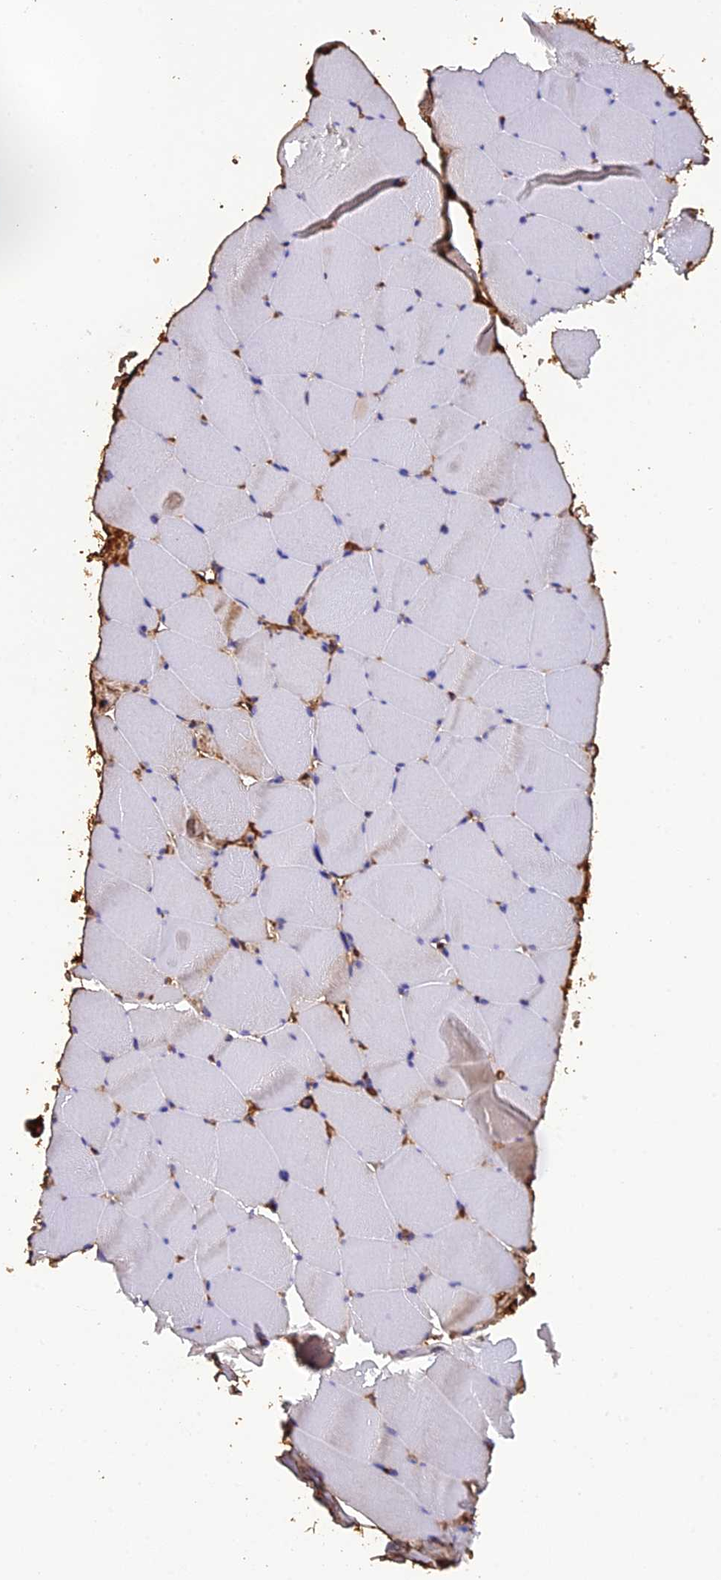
{"staining": {"intensity": "negative", "quantity": "none", "location": "none"}, "tissue": "skeletal muscle", "cell_type": "Myocytes", "image_type": "normal", "snomed": [{"axis": "morphology", "description": "Normal tissue, NOS"}, {"axis": "topography", "description": "Skeletal muscle"}], "caption": "Protein analysis of benign skeletal muscle demonstrates no significant staining in myocytes.", "gene": "PZP", "patient": {"sex": "male", "age": 62}}